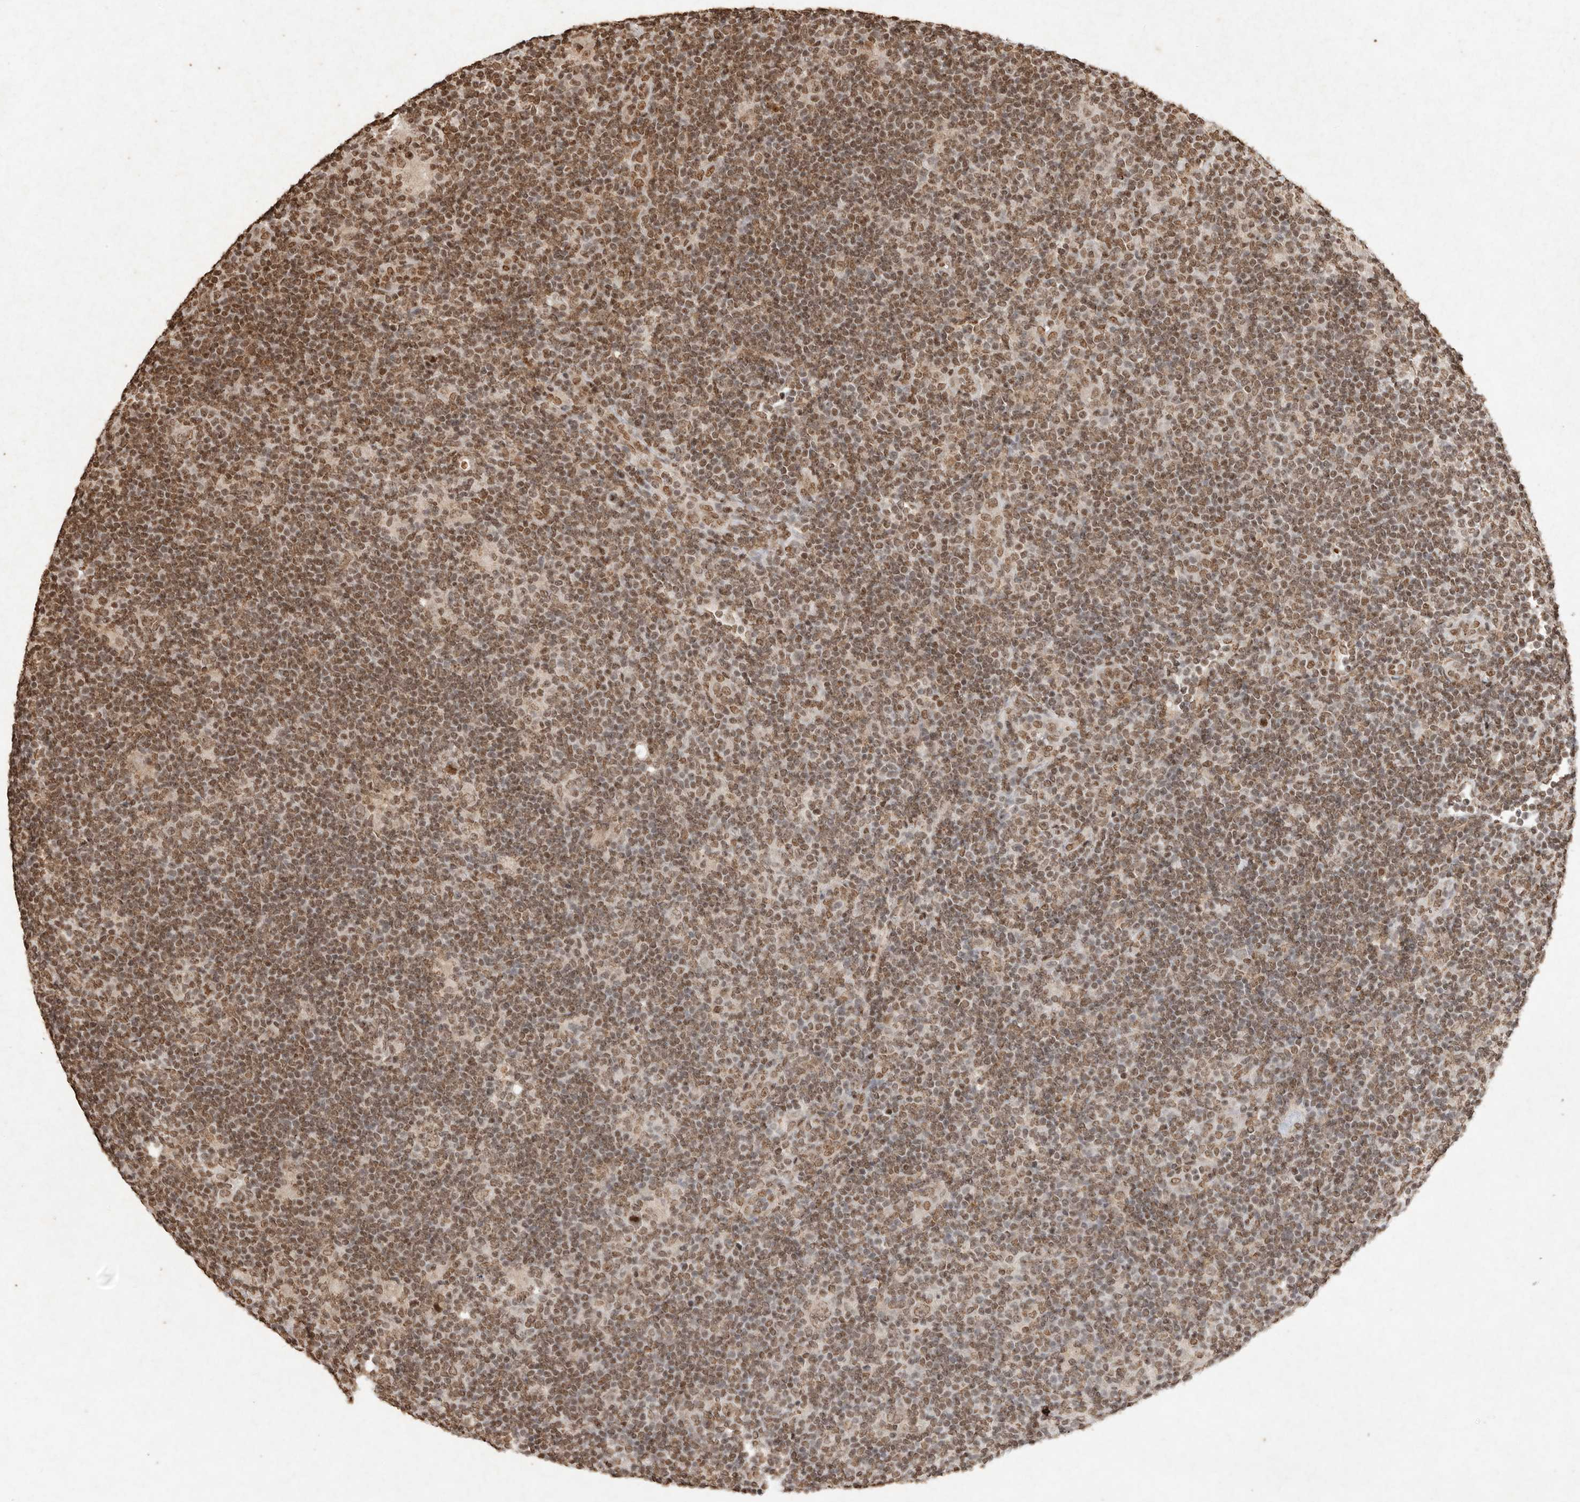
{"staining": {"intensity": "moderate", "quantity": ">75%", "location": "nuclear"}, "tissue": "lymphoma", "cell_type": "Tumor cells", "image_type": "cancer", "snomed": [{"axis": "morphology", "description": "Hodgkin's disease, NOS"}, {"axis": "topography", "description": "Lymph node"}], "caption": "DAB (3,3'-diaminobenzidine) immunohistochemical staining of human lymphoma demonstrates moderate nuclear protein staining in about >75% of tumor cells.", "gene": "NKX3-2", "patient": {"sex": "female", "age": 57}}